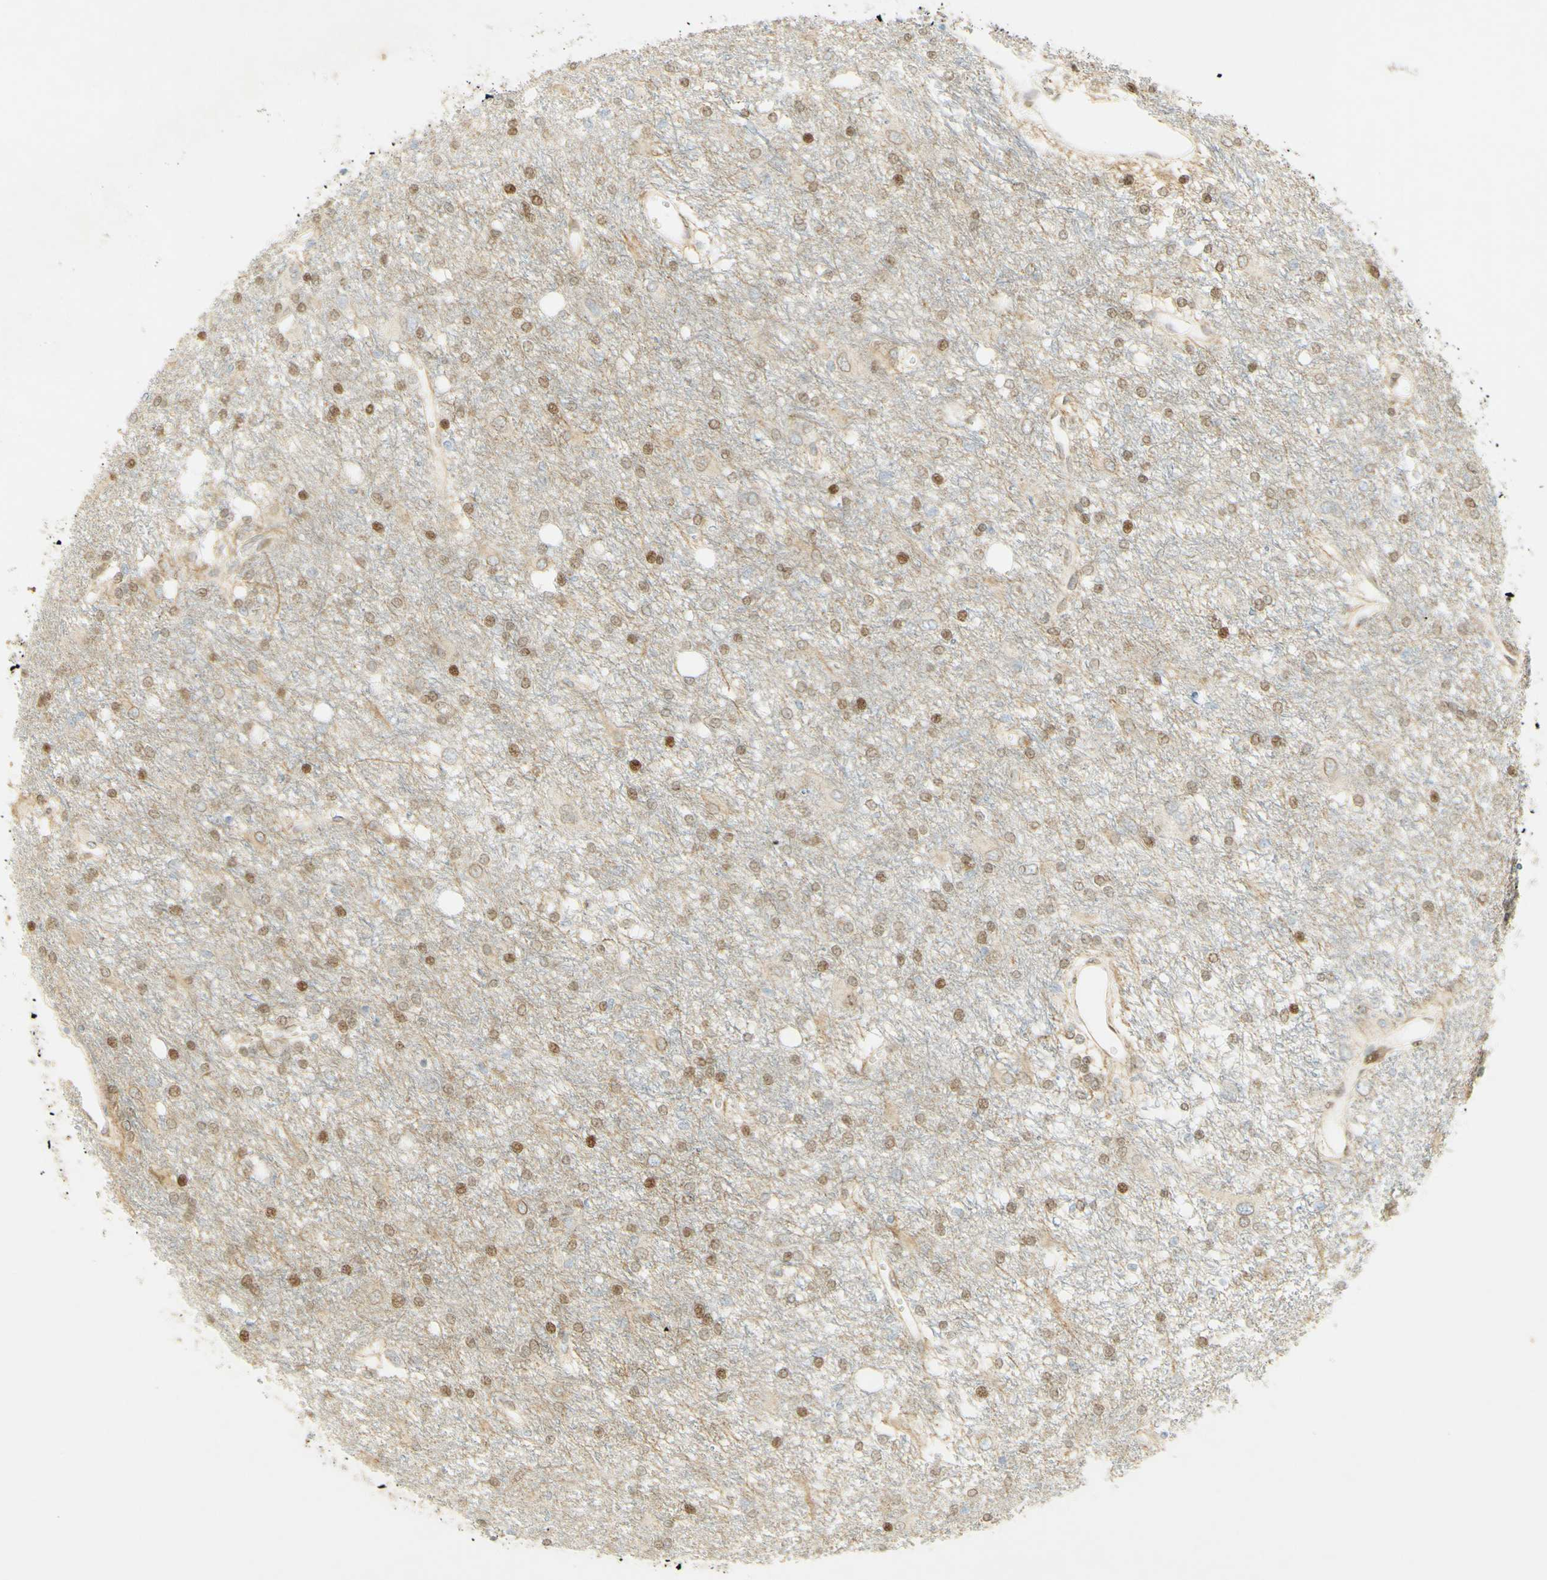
{"staining": {"intensity": "moderate", "quantity": ">75%", "location": "nuclear"}, "tissue": "glioma", "cell_type": "Tumor cells", "image_type": "cancer", "snomed": [{"axis": "morphology", "description": "Glioma, malignant, High grade"}, {"axis": "topography", "description": "Brain"}], "caption": "Human glioma stained with a protein marker demonstrates moderate staining in tumor cells.", "gene": "E2F1", "patient": {"sex": "female", "age": 59}}